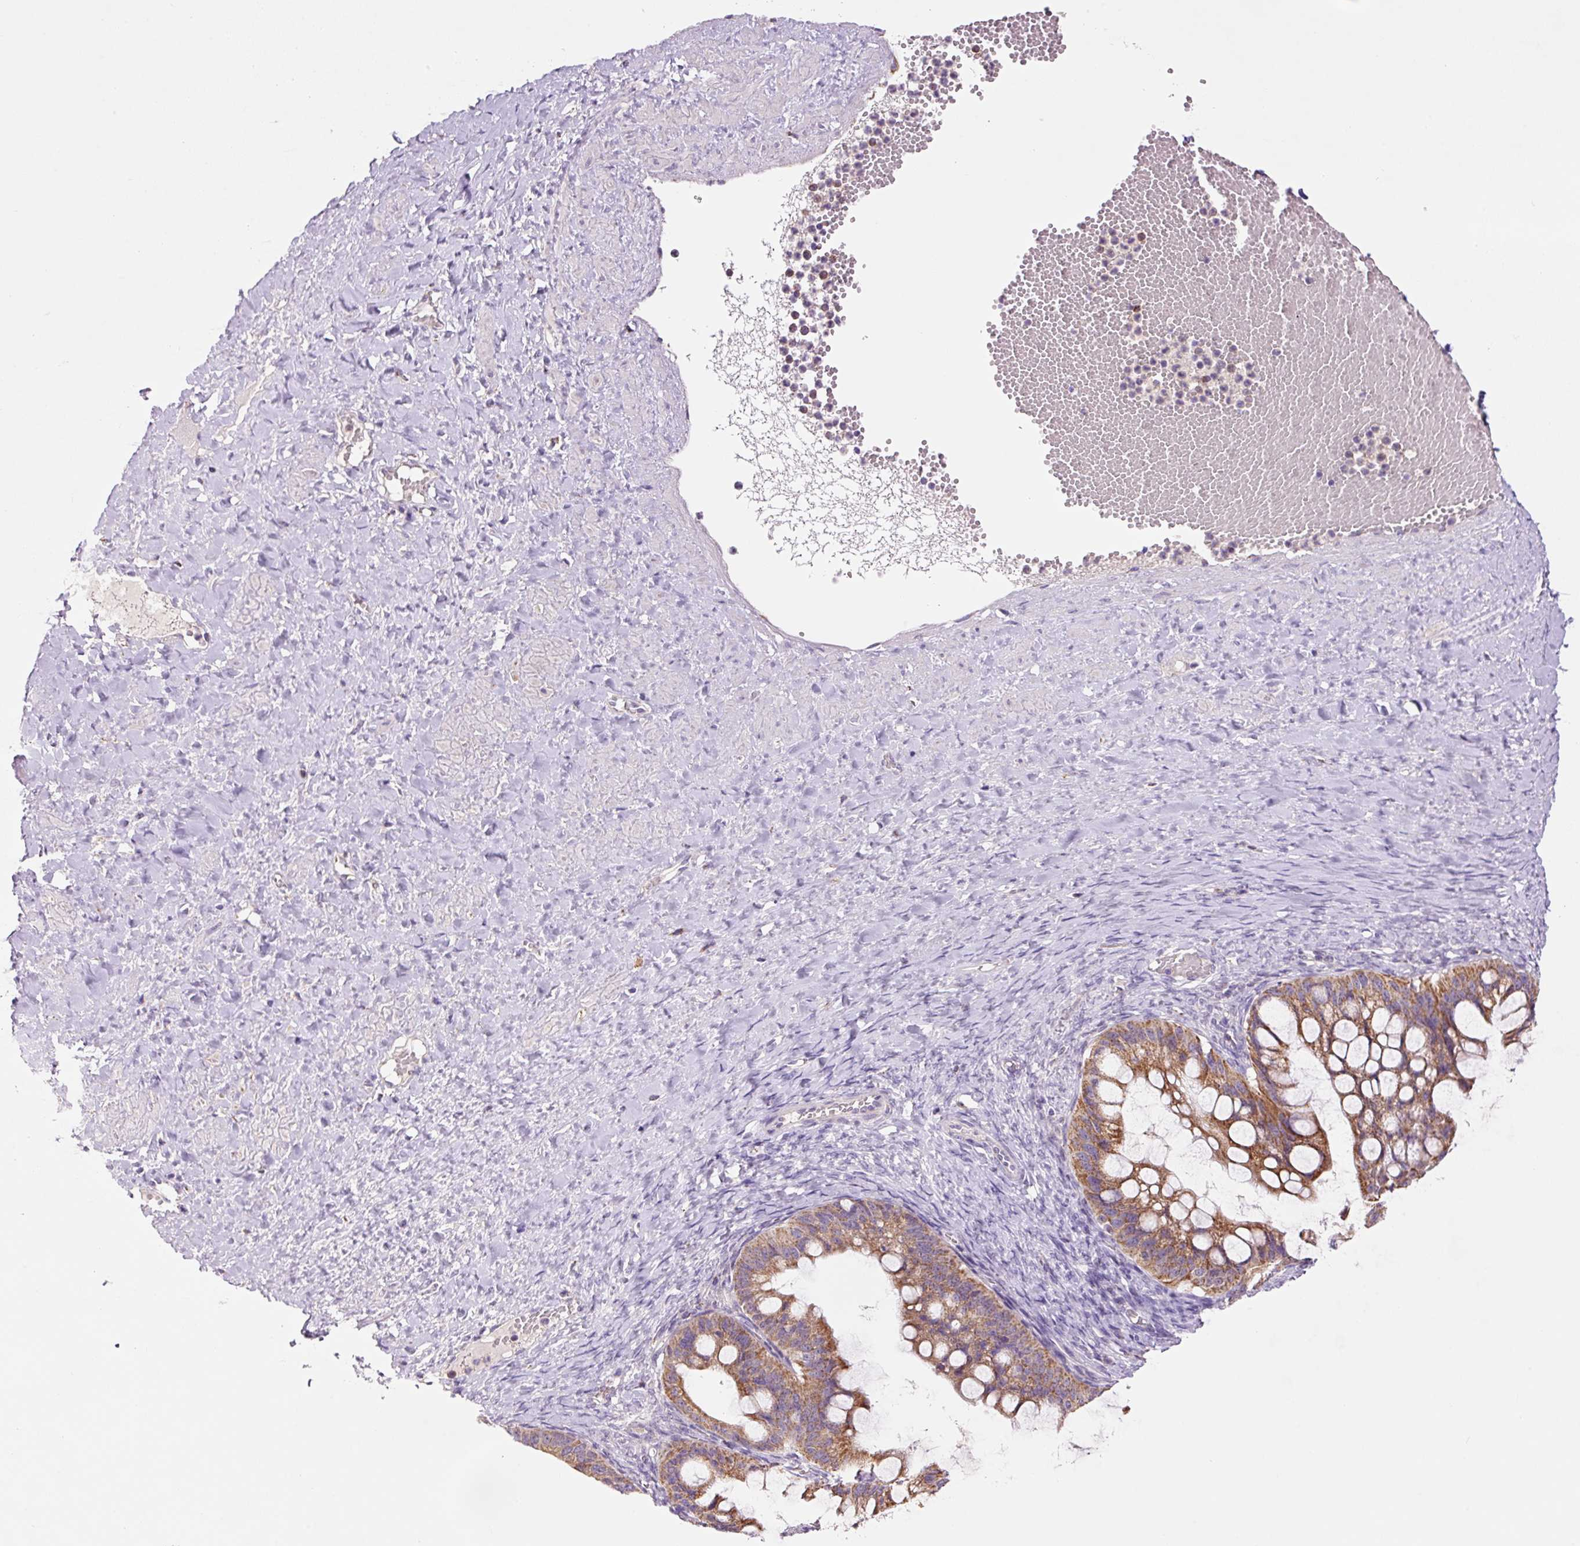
{"staining": {"intensity": "strong", "quantity": ">75%", "location": "cytoplasmic/membranous"}, "tissue": "ovarian cancer", "cell_type": "Tumor cells", "image_type": "cancer", "snomed": [{"axis": "morphology", "description": "Cystadenocarcinoma, mucinous, NOS"}, {"axis": "topography", "description": "Ovary"}], "caption": "Brown immunohistochemical staining in human ovarian mucinous cystadenocarcinoma exhibits strong cytoplasmic/membranous expression in about >75% of tumor cells.", "gene": "PCK2", "patient": {"sex": "female", "age": 73}}